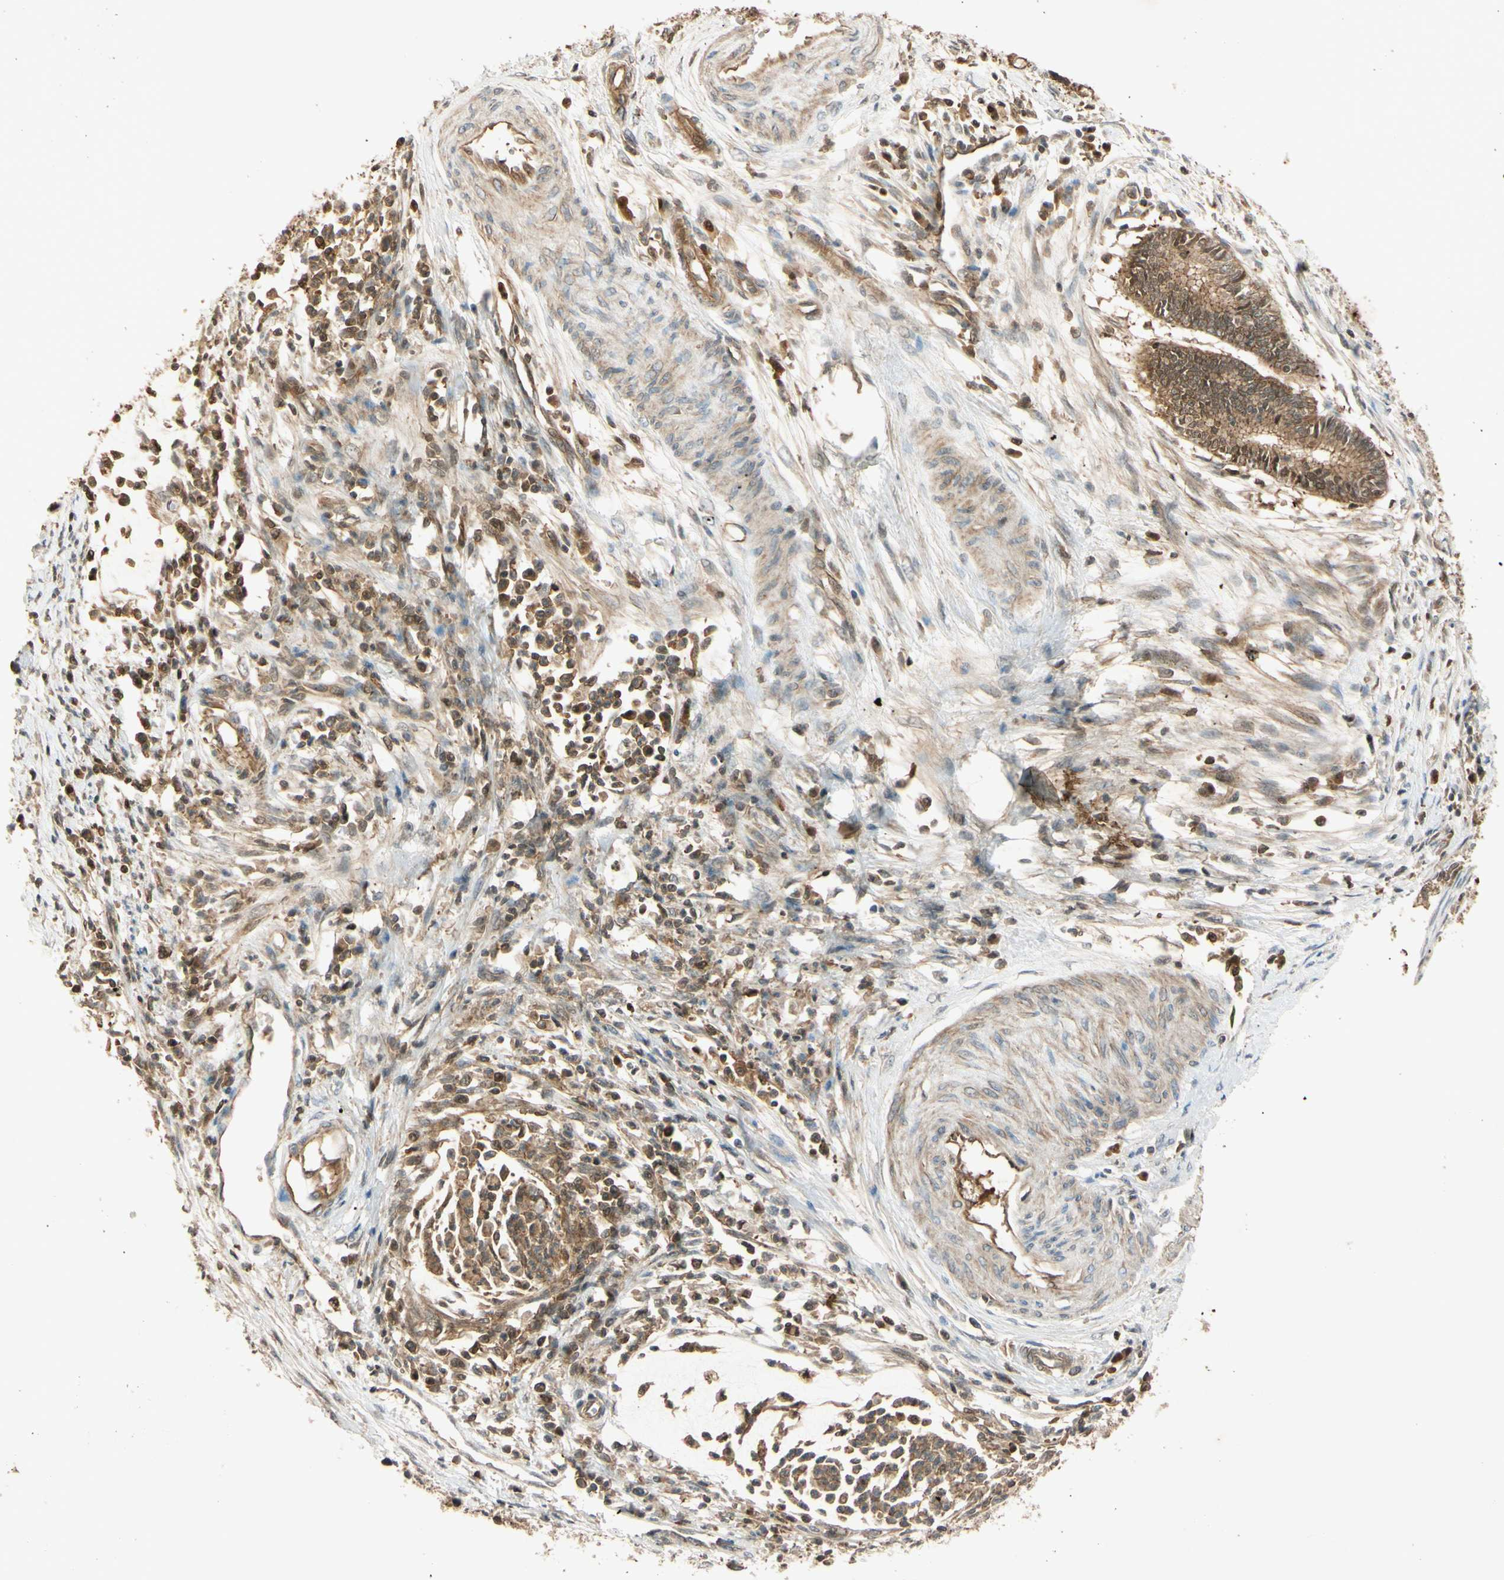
{"staining": {"intensity": "moderate", "quantity": ">75%", "location": "cytoplasmic/membranous"}, "tissue": "cervical cancer", "cell_type": "Tumor cells", "image_type": "cancer", "snomed": [{"axis": "morphology", "description": "Adenocarcinoma, NOS"}, {"axis": "topography", "description": "Cervix"}], "caption": "Adenocarcinoma (cervical) was stained to show a protein in brown. There is medium levels of moderate cytoplasmic/membranous positivity in approximately >75% of tumor cells.", "gene": "EPHA8", "patient": {"sex": "female", "age": 36}}